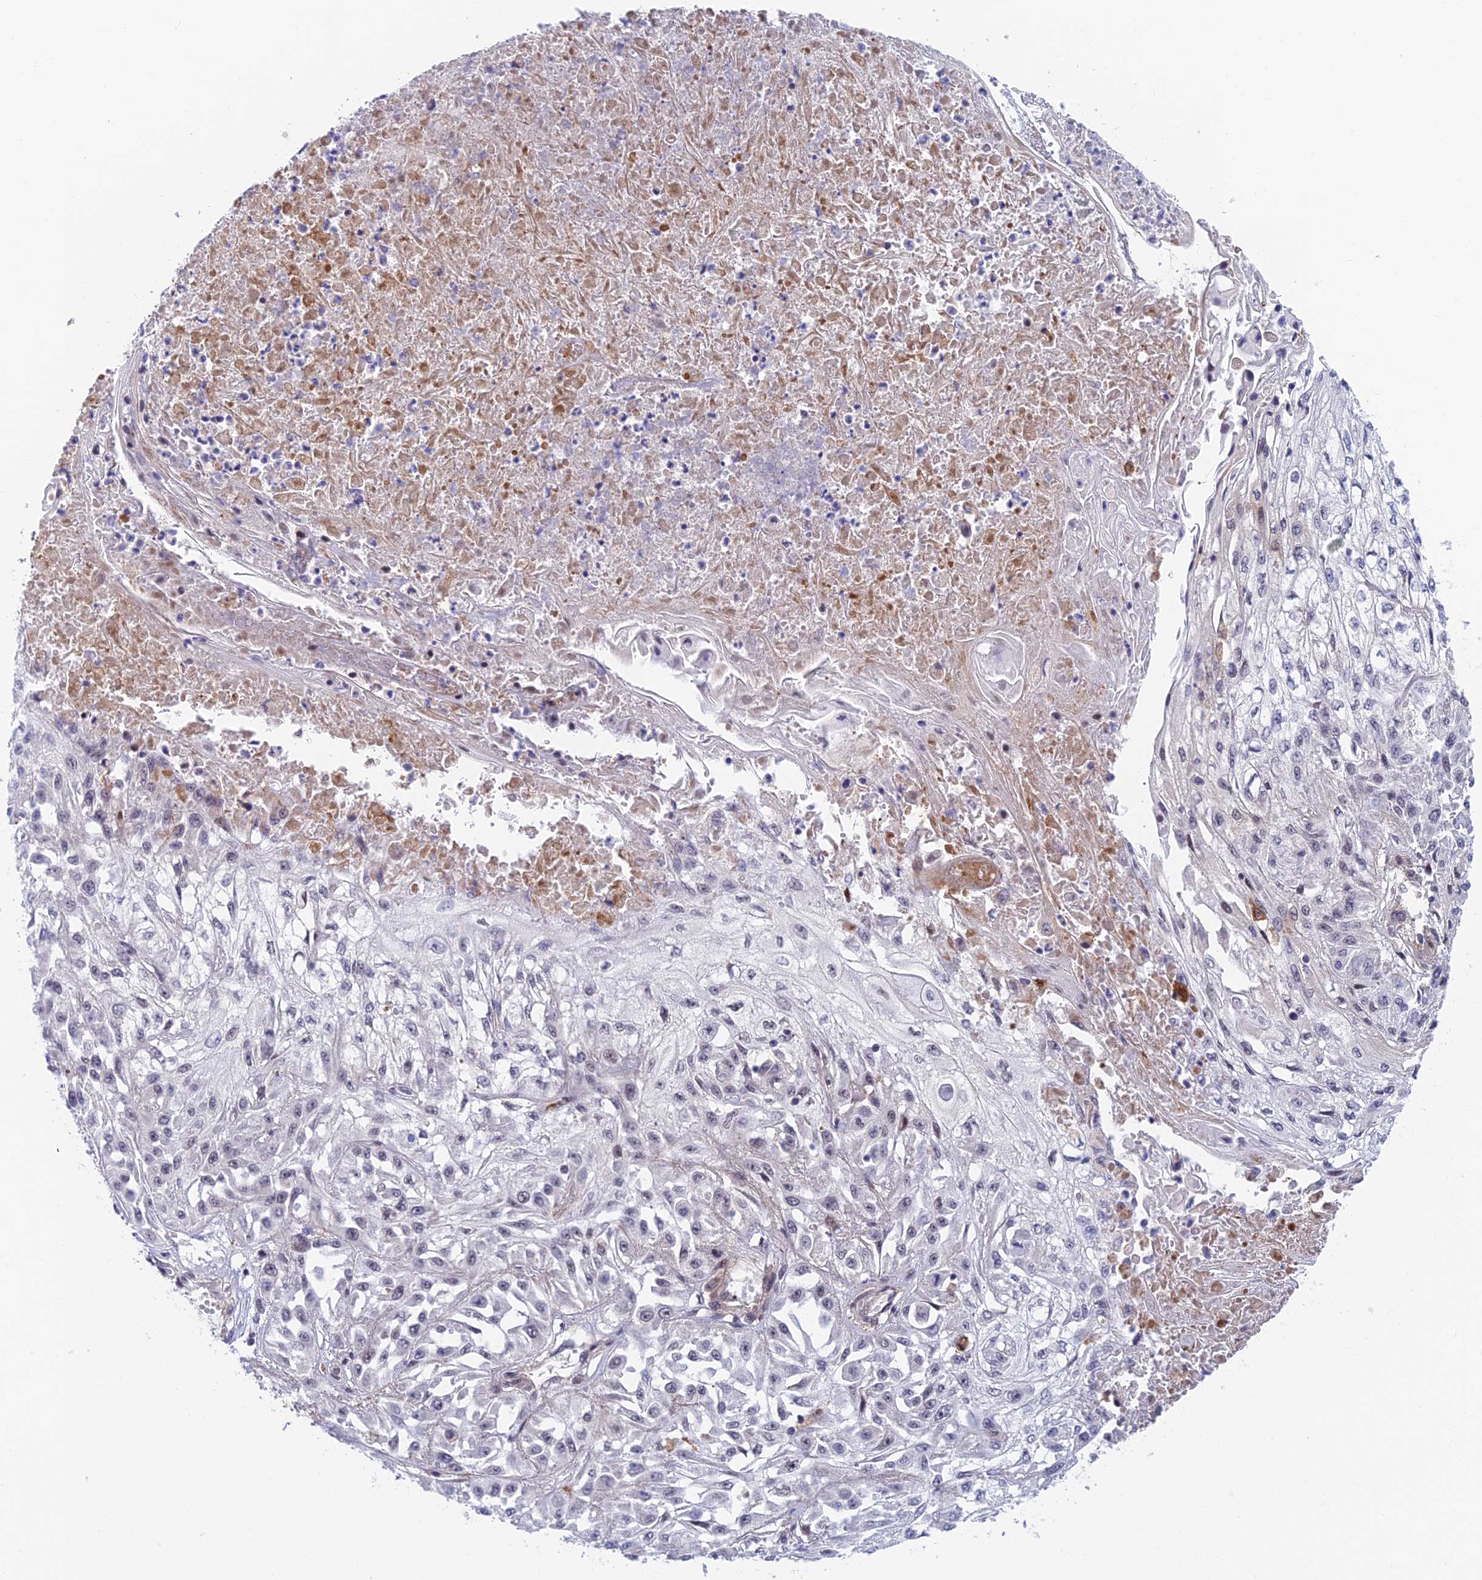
{"staining": {"intensity": "negative", "quantity": "none", "location": "none"}, "tissue": "skin cancer", "cell_type": "Tumor cells", "image_type": "cancer", "snomed": [{"axis": "morphology", "description": "Squamous cell carcinoma, NOS"}, {"axis": "morphology", "description": "Squamous cell carcinoma, metastatic, NOS"}, {"axis": "topography", "description": "Skin"}, {"axis": "topography", "description": "Lymph node"}], "caption": "Immunohistochemistry (IHC) photomicrograph of neoplastic tissue: human skin cancer stained with DAB exhibits no significant protein staining in tumor cells. The staining is performed using DAB (3,3'-diaminobenzidine) brown chromogen with nuclei counter-stained in using hematoxylin.", "gene": "NSMCE1", "patient": {"sex": "male", "age": 75}}